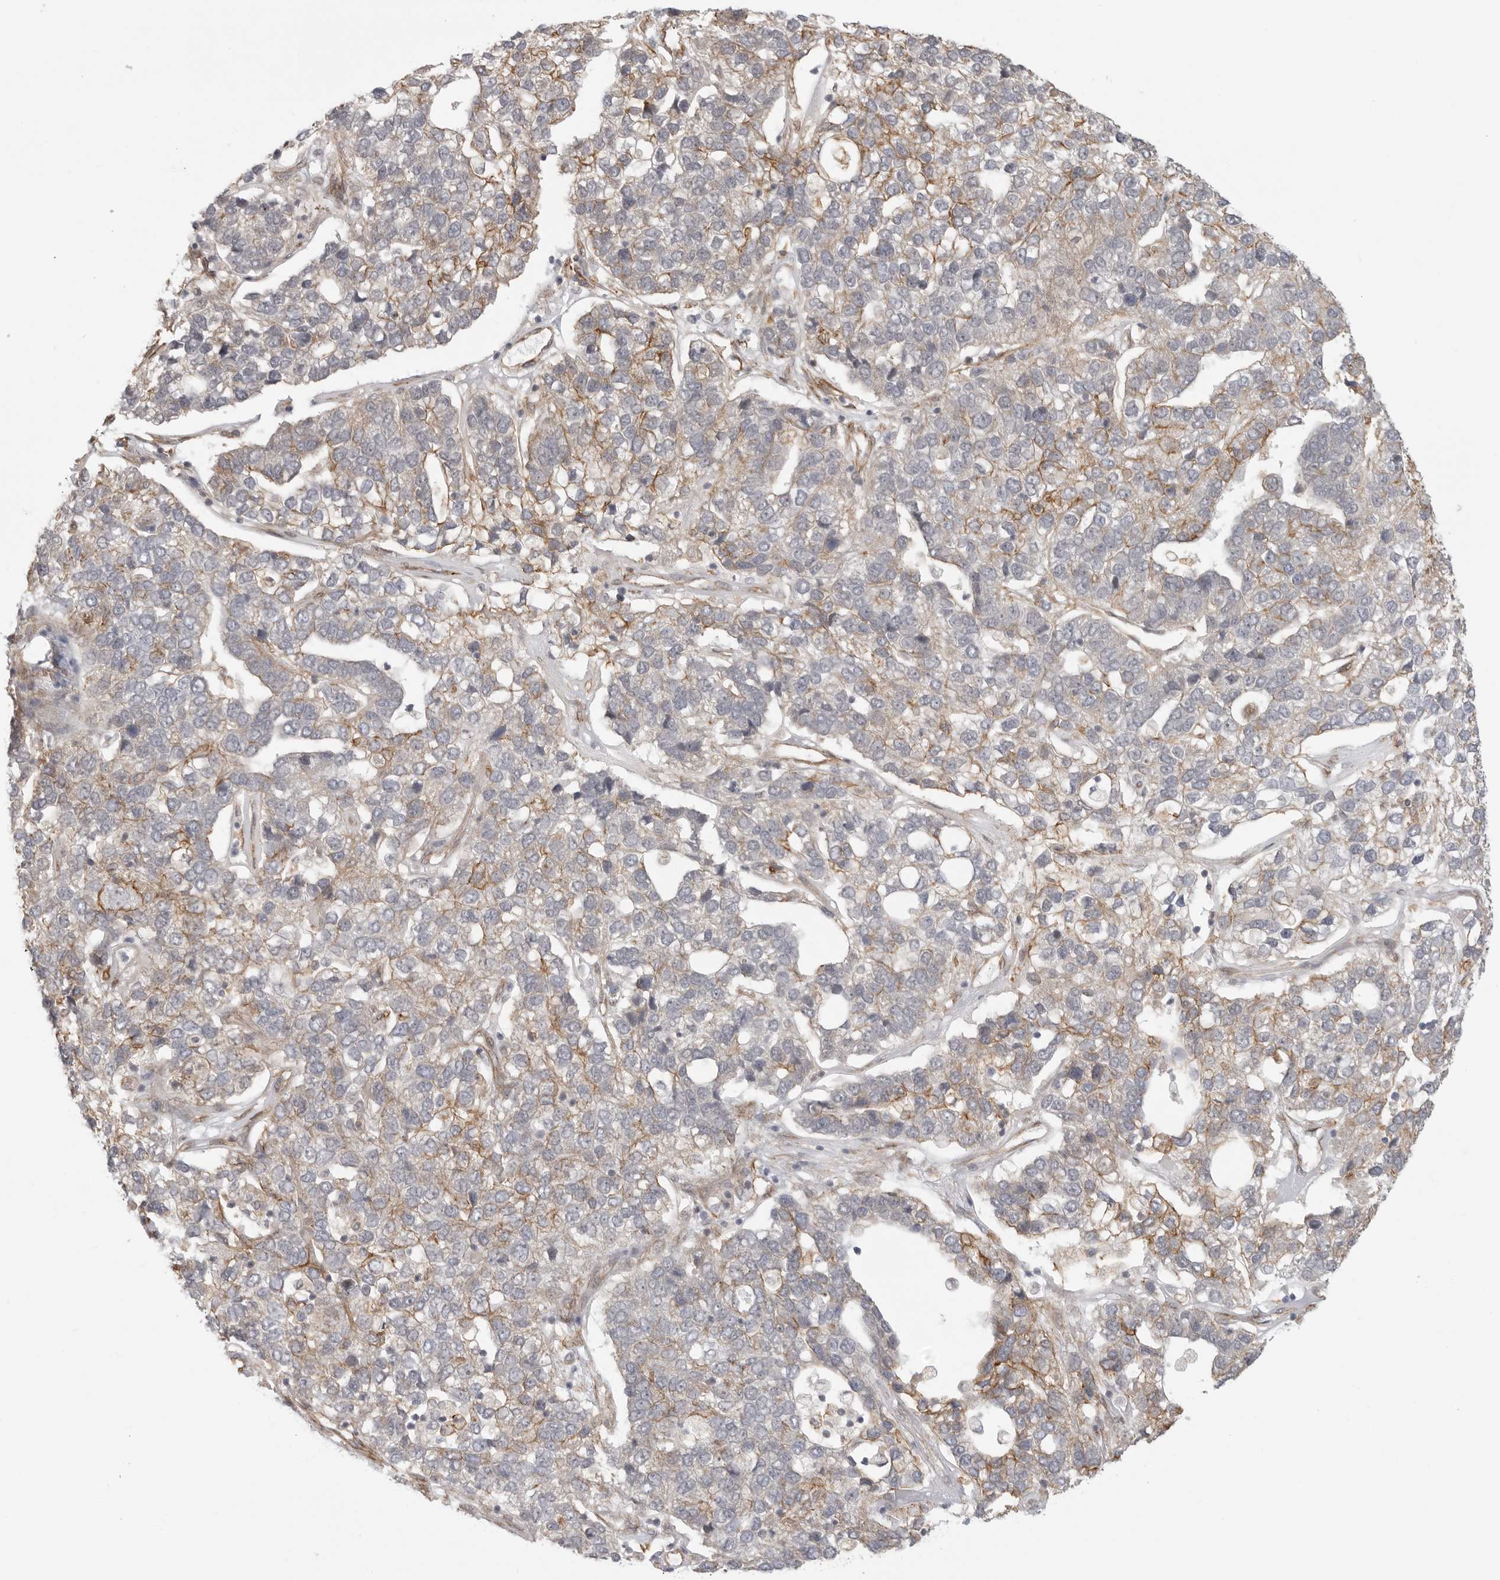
{"staining": {"intensity": "moderate", "quantity": "<25%", "location": "cytoplasmic/membranous"}, "tissue": "pancreatic cancer", "cell_type": "Tumor cells", "image_type": "cancer", "snomed": [{"axis": "morphology", "description": "Adenocarcinoma, NOS"}, {"axis": "topography", "description": "Pancreas"}], "caption": "Adenocarcinoma (pancreatic) was stained to show a protein in brown. There is low levels of moderate cytoplasmic/membranous expression in approximately <25% of tumor cells.", "gene": "ATOH7", "patient": {"sex": "female", "age": 61}}